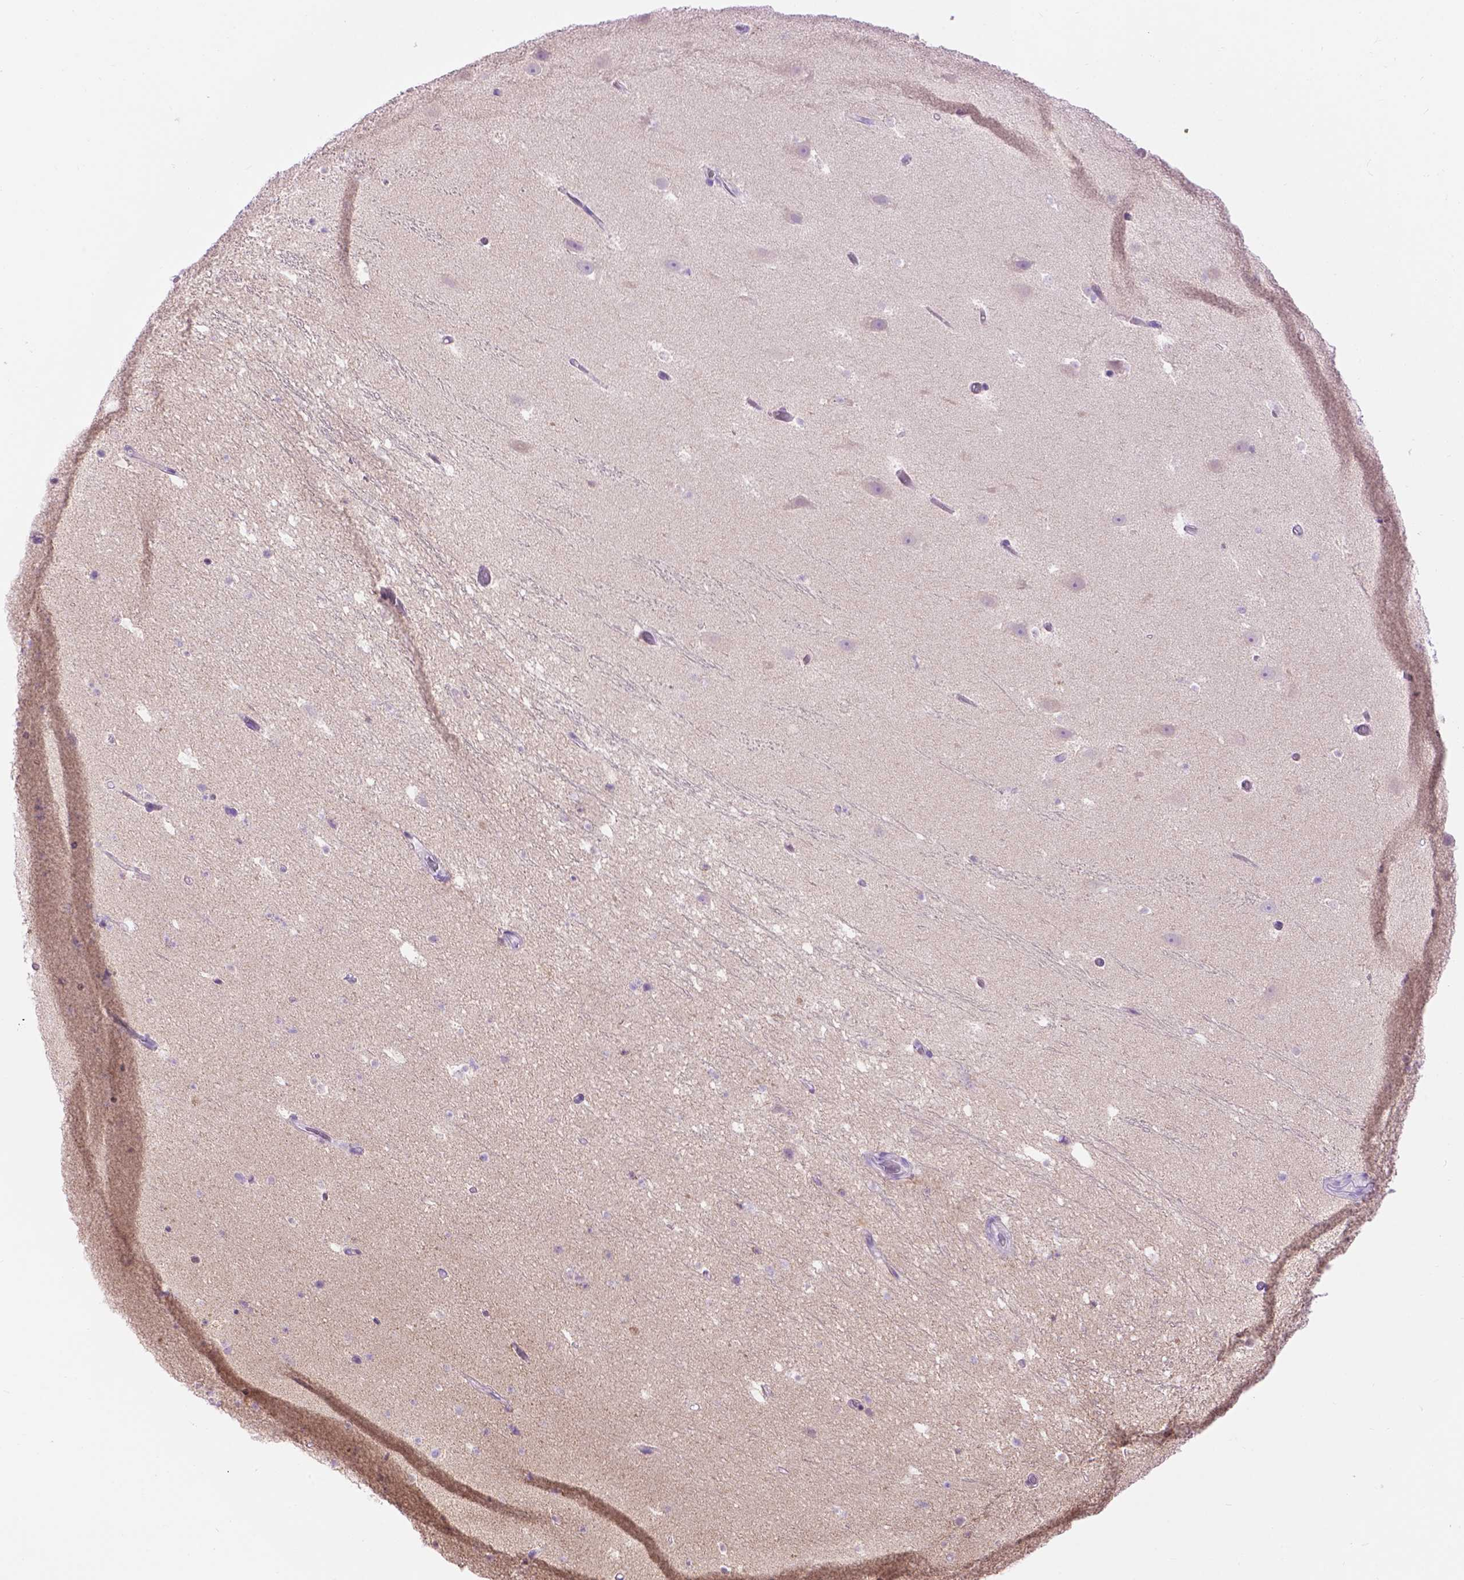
{"staining": {"intensity": "weak", "quantity": "<25%", "location": "cytoplasmic/membranous"}, "tissue": "hippocampus", "cell_type": "Glial cells", "image_type": "normal", "snomed": [{"axis": "morphology", "description": "Normal tissue, NOS"}, {"axis": "topography", "description": "Hippocampus"}], "caption": "This is a histopathology image of immunohistochemistry staining of unremarkable hippocampus, which shows no positivity in glial cells.", "gene": "PYCR3", "patient": {"sex": "male", "age": 26}}